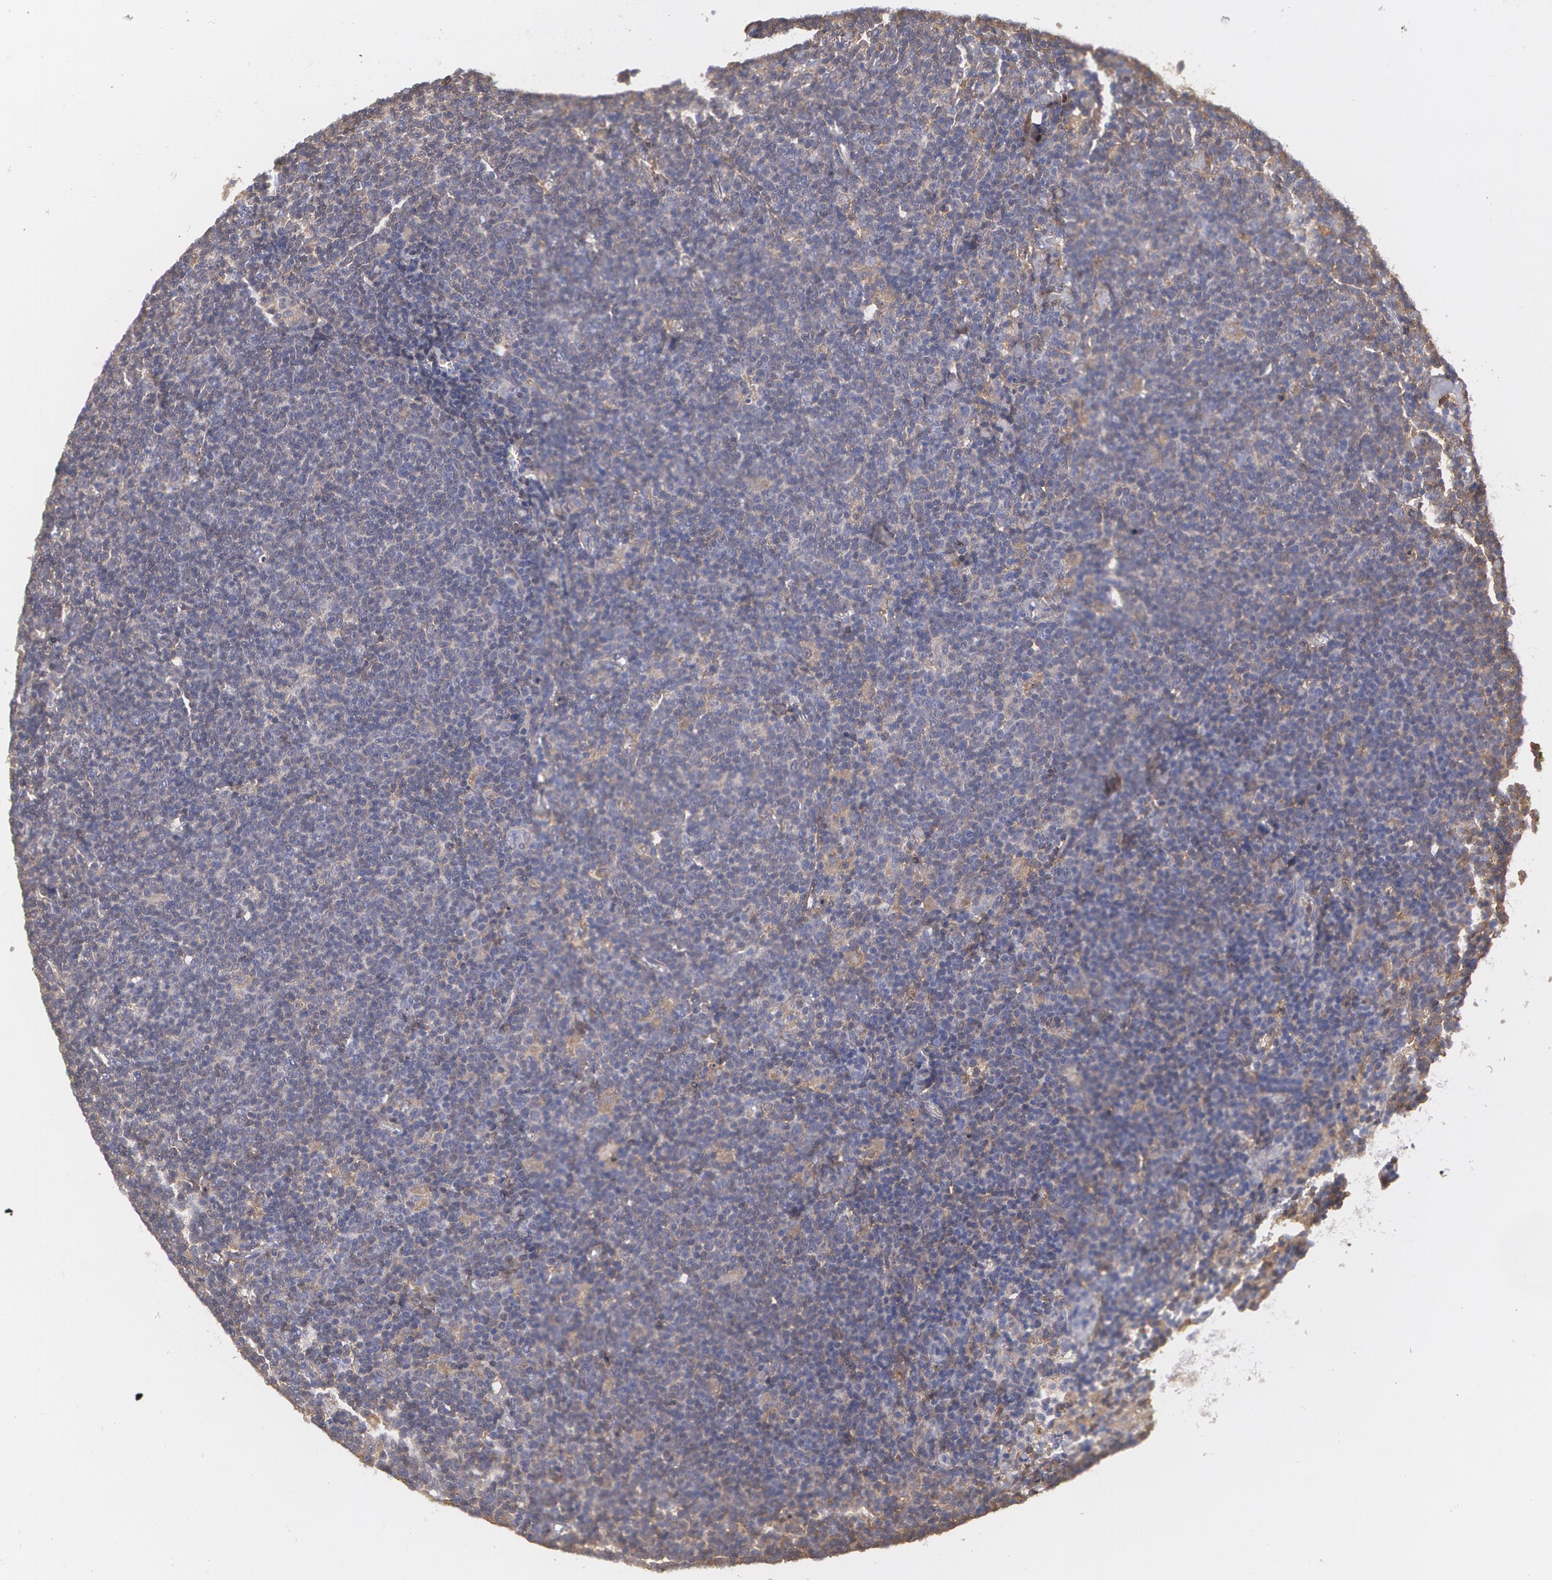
{"staining": {"intensity": "negative", "quantity": "none", "location": "none"}, "tissue": "lymphoma", "cell_type": "Tumor cells", "image_type": "cancer", "snomed": [{"axis": "morphology", "description": "Malignant lymphoma, non-Hodgkin's type, Low grade"}, {"axis": "topography", "description": "Lymph node"}], "caption": "Immunohistochemistry (IHC) of lymphoma demonstrates no staining in tumor cells.", "gene": "SYK", "patient": {"sex": "male", "age": 65}}